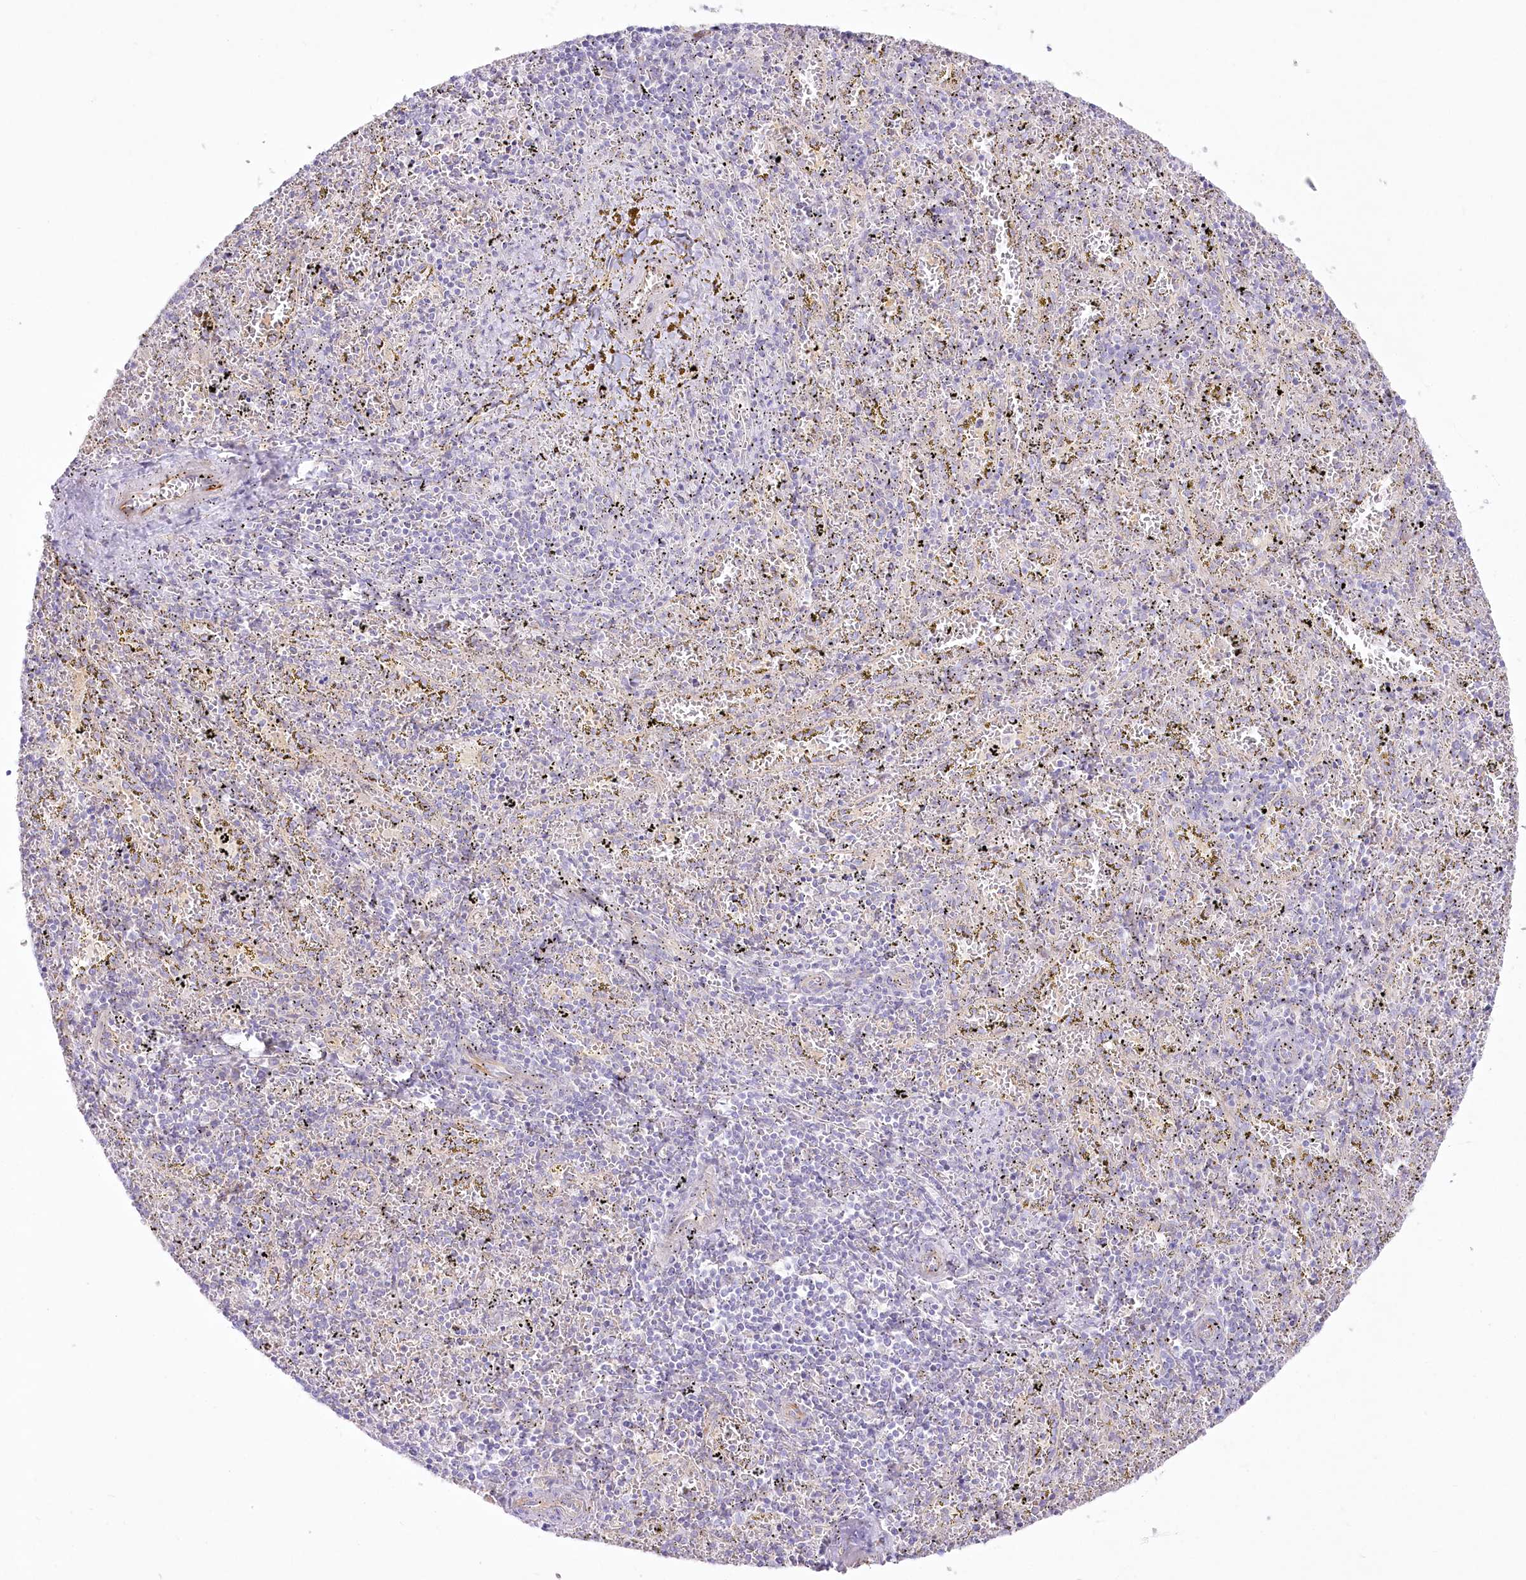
{"staining": {"intensity": "negative", "quantity": "none", "location": "none"}, "tissue": "spleen", "cell_type": "Cells in red pulp", "image_type": "normal", "snomed": [{"axis": "morphology", "description": "Normal tissue, NOS"}, {"axis": "topography", "description": "Spleen"}], "caption": "DAB immunohistochemical staining of unremarkable human spleen shows no significant positivity in cells in red pulp.", "gene": "ZNF843", "patient": {"sex": "male", "age": 11}}